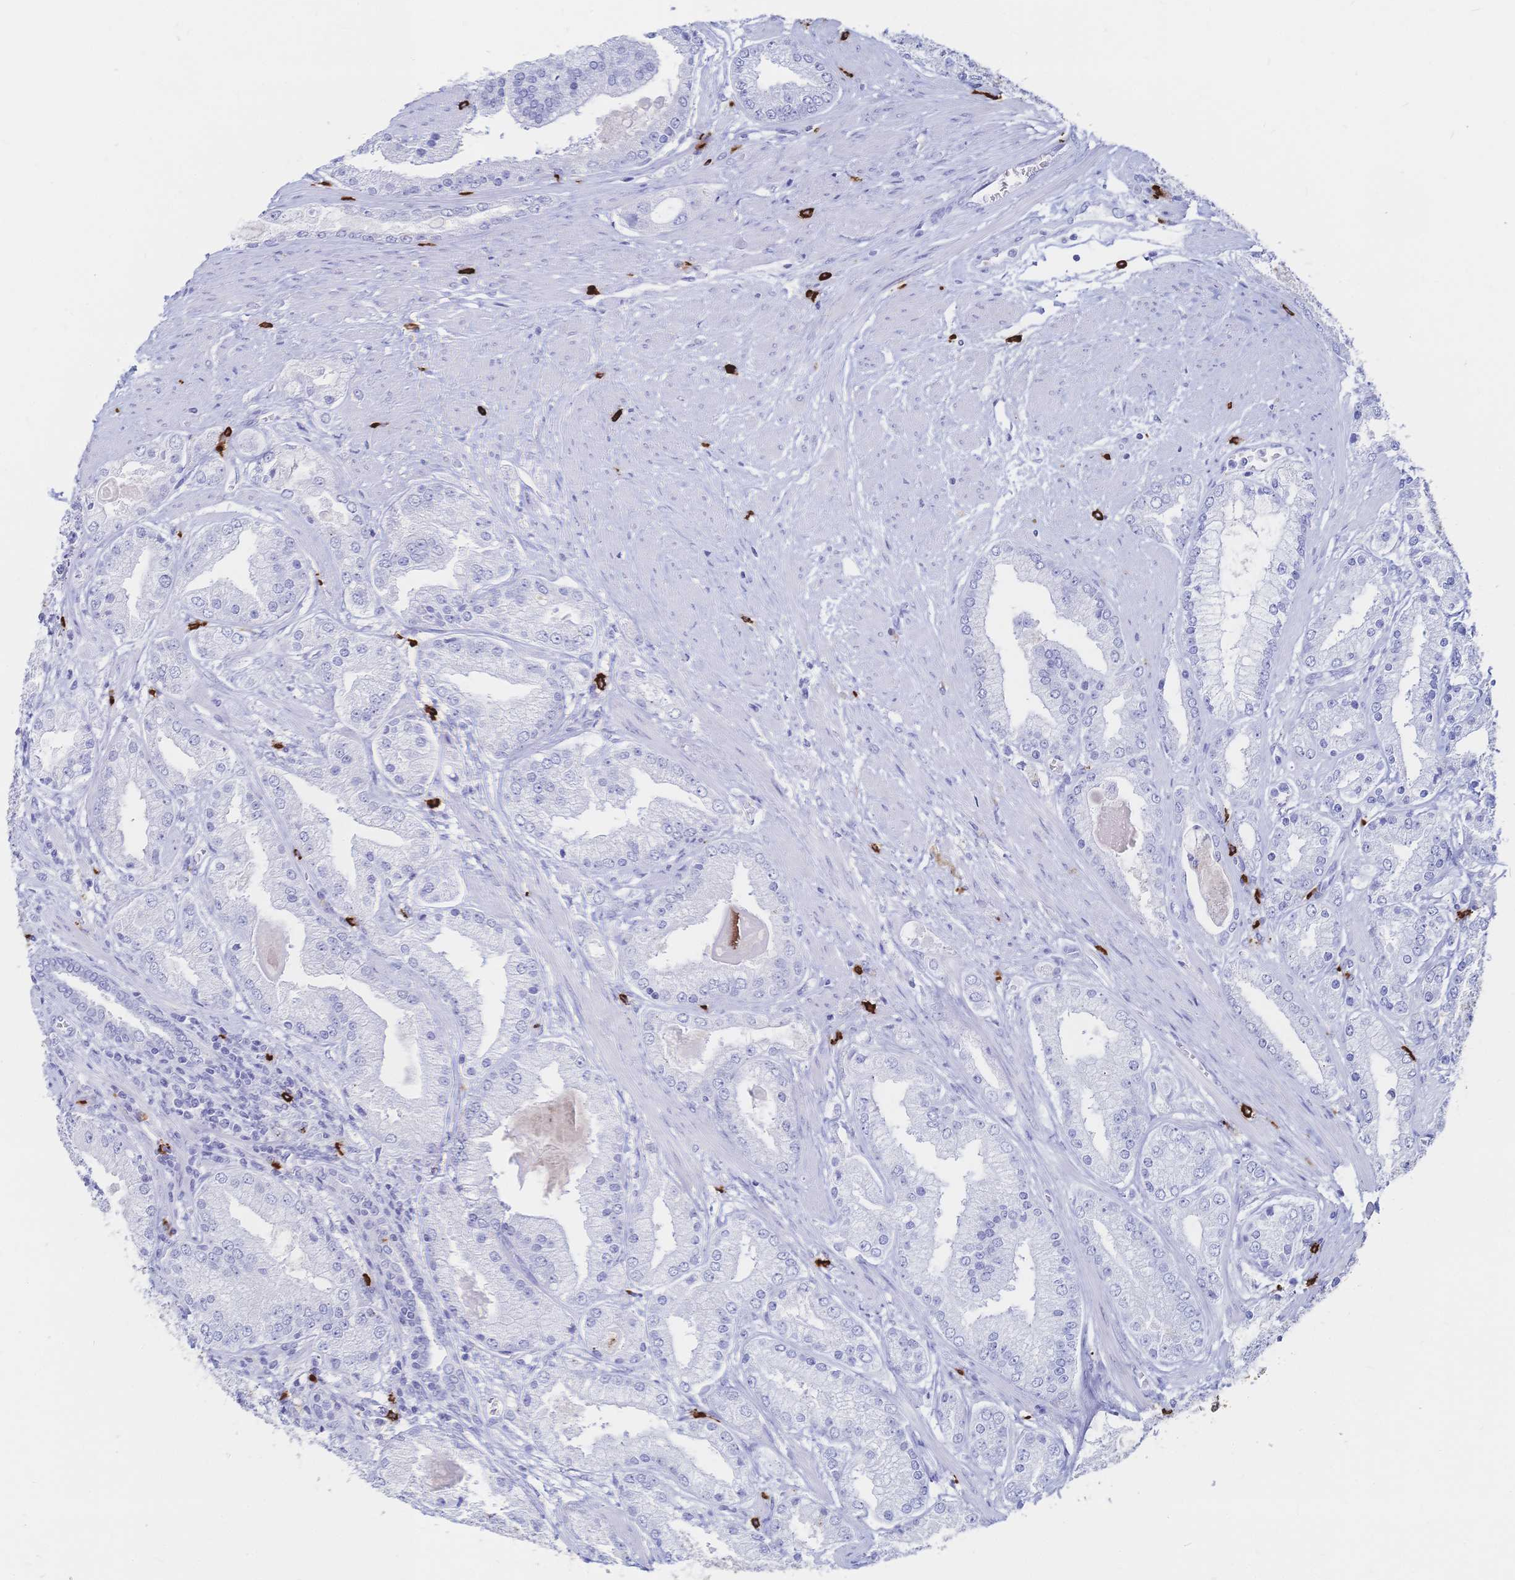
{"staining": {"intensity": "negative", "quantity": "none", "location": "none"}, "tissue": "prostate cancer", "cell_type": "Tumor cells", "image_type": "cancer", "snomed": [{"axis": "morphology", "description": "Adenocarcinoma, High grade"}, {"axis": "topography", "description": "Prostate"}], "caption": "This photomicrograph is of high-grade adenocarcinoma (prostate) stained with immunohistochemistry (IHC) to label a protein in brown with the nuclei are counter-stained blue. There is no staining in tumor cells.", "gene": "IL2RB", "patient": {"sex": "male", "age": 67}}